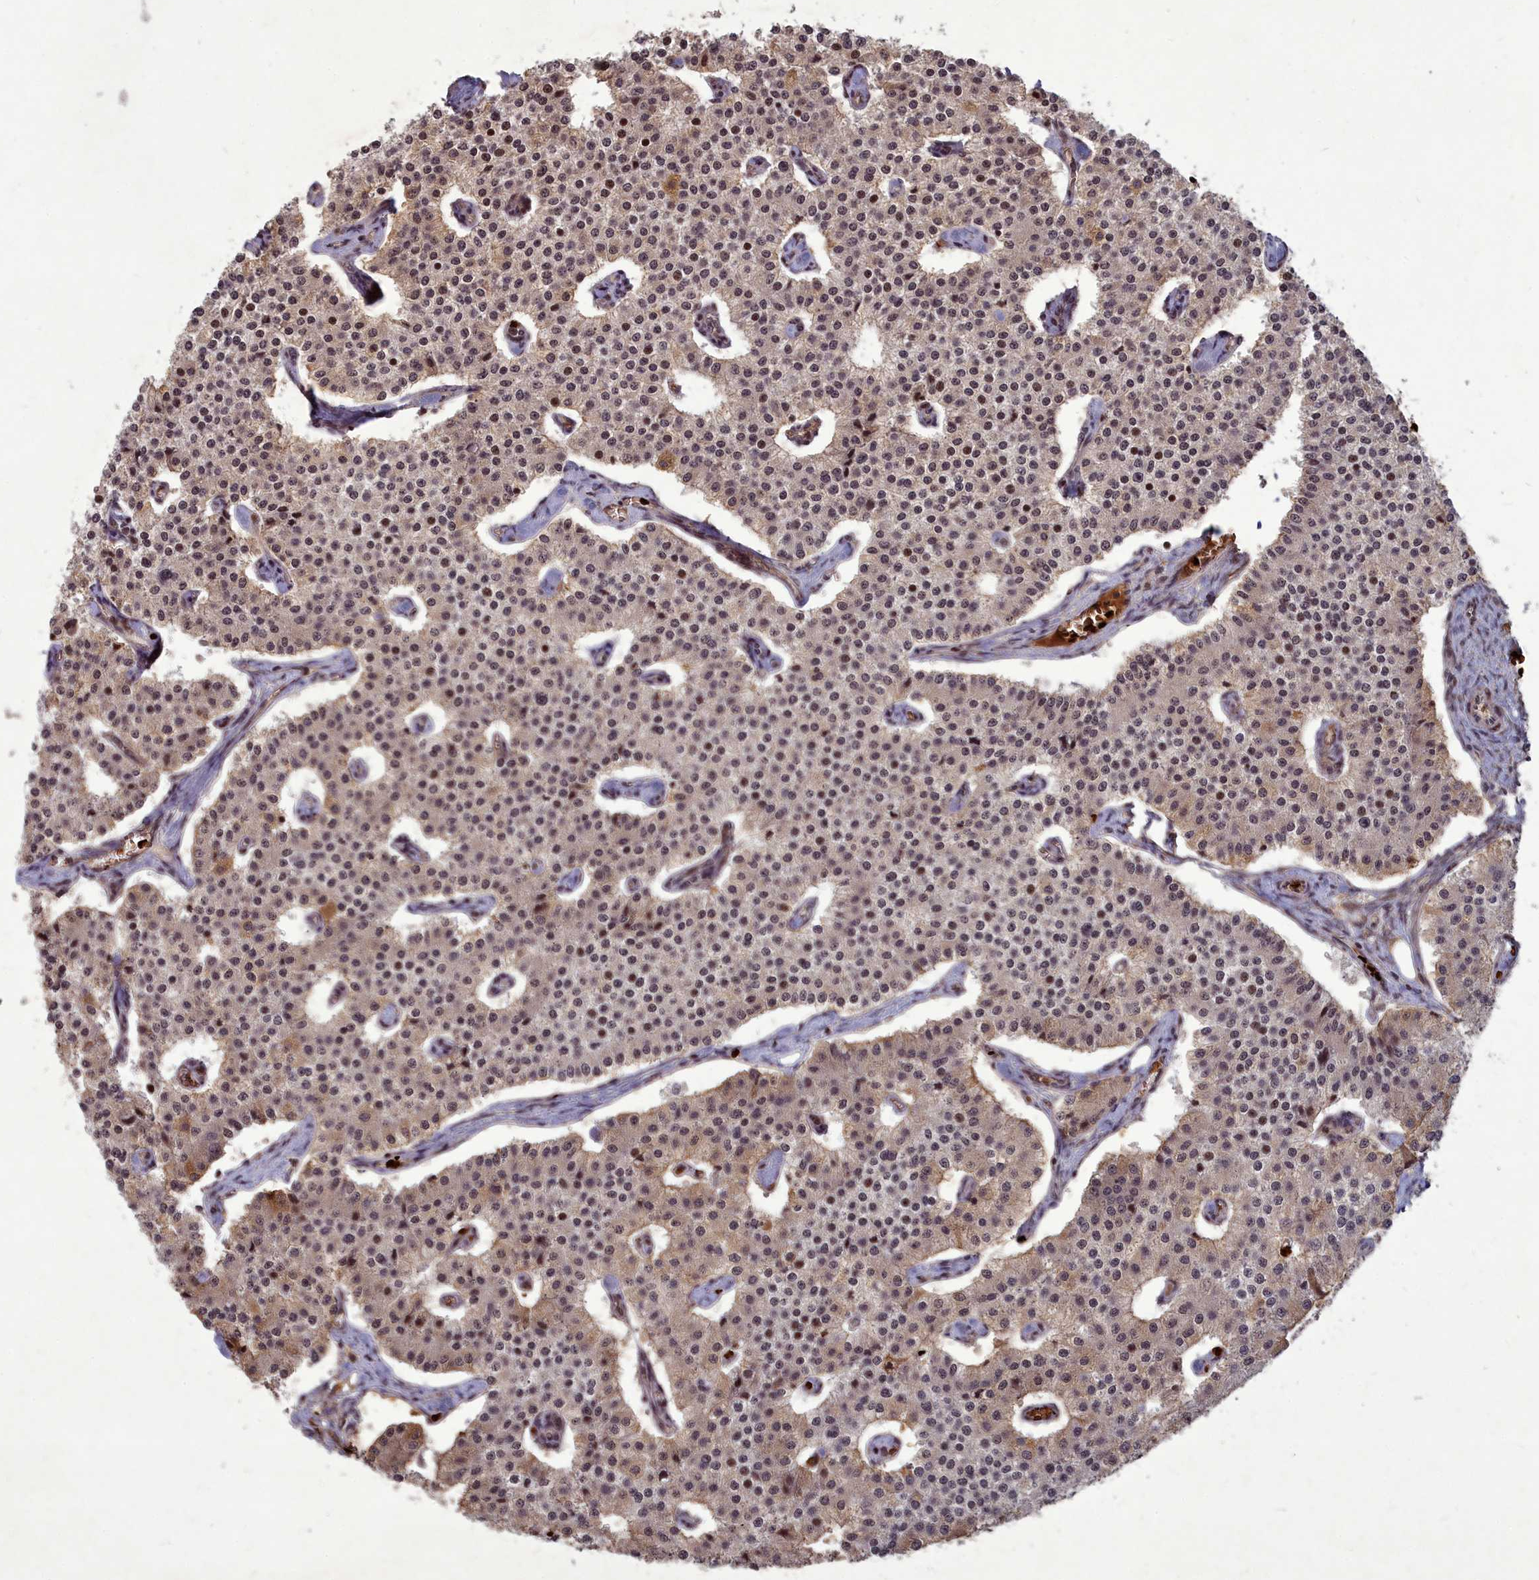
{"staining": {"intensity": "weak", "quantity": ">75%", "location": "cytoplasmic/membranous,nuclear"}, "tissue": "carcinoid", "cell_type": "Tumor cells", "image_type": "cancer", "snomed": [{"axis": "morphology", "description": "Carcinoid, malignant, NOS"}, {"axis": "topography", "description": "Colon"}], "caption": "IHC staining of carcinoid, which displays low levels of weak cytoplasmic/membranous and nuclear expression in approximately >75% of tumor cells indicating weak cytoplasmic/membranous and nuclear protein positivity. The staining was performed using DAB (brown) for protein detection and nuclei were counterstained in hematoxylin (blue).", "gene": "SRMS", "patient": {"sex": "female", "age": 52}}